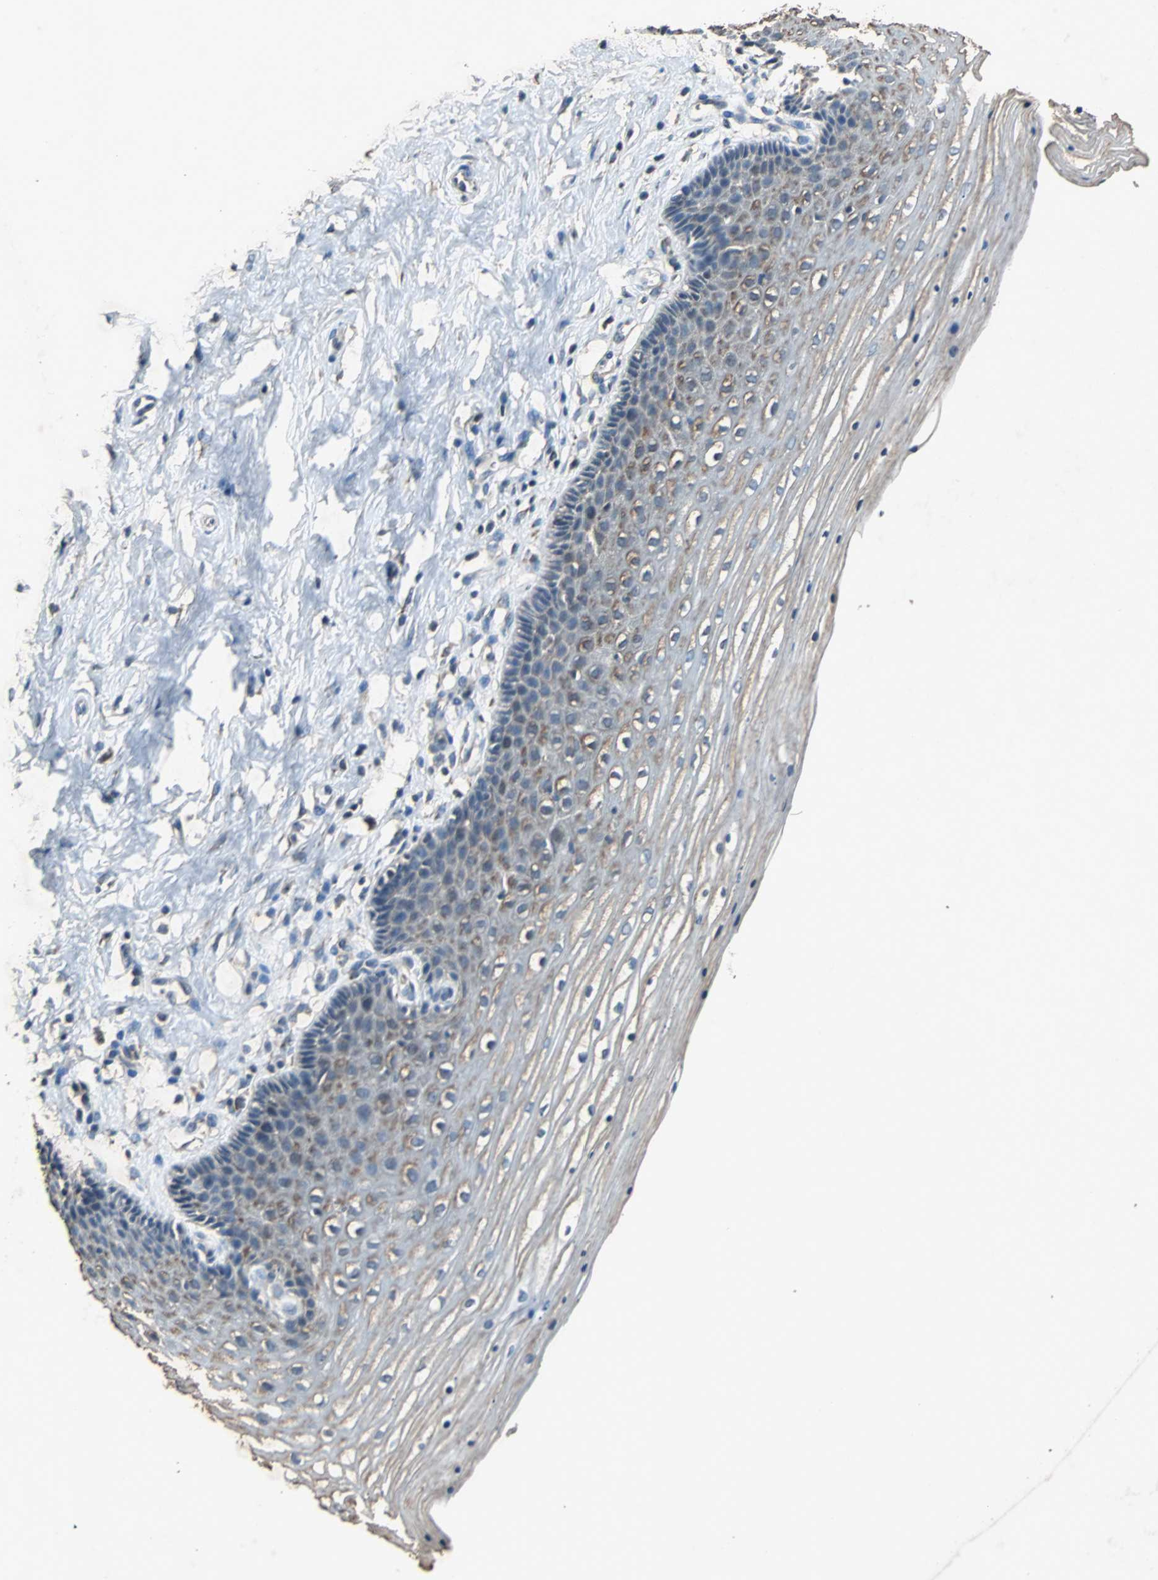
{"staining": {"intensity": "weak", "quantity": "<25%", "location": "cytoplasmic/membranous"}, "tissue": "cervix", "cell_type": "Glandular cells", "image_type": "normal", "snomed": [{"axis": "morphology", "description": "Normal tissue, NOS"}, {"axis": "topography", "description": "Cervix"}], "caption": "The image reveals no significant expression in glandular cells of cervix.", "gene": "SOS1", "patient": {"sex": "female", "age": 39}}